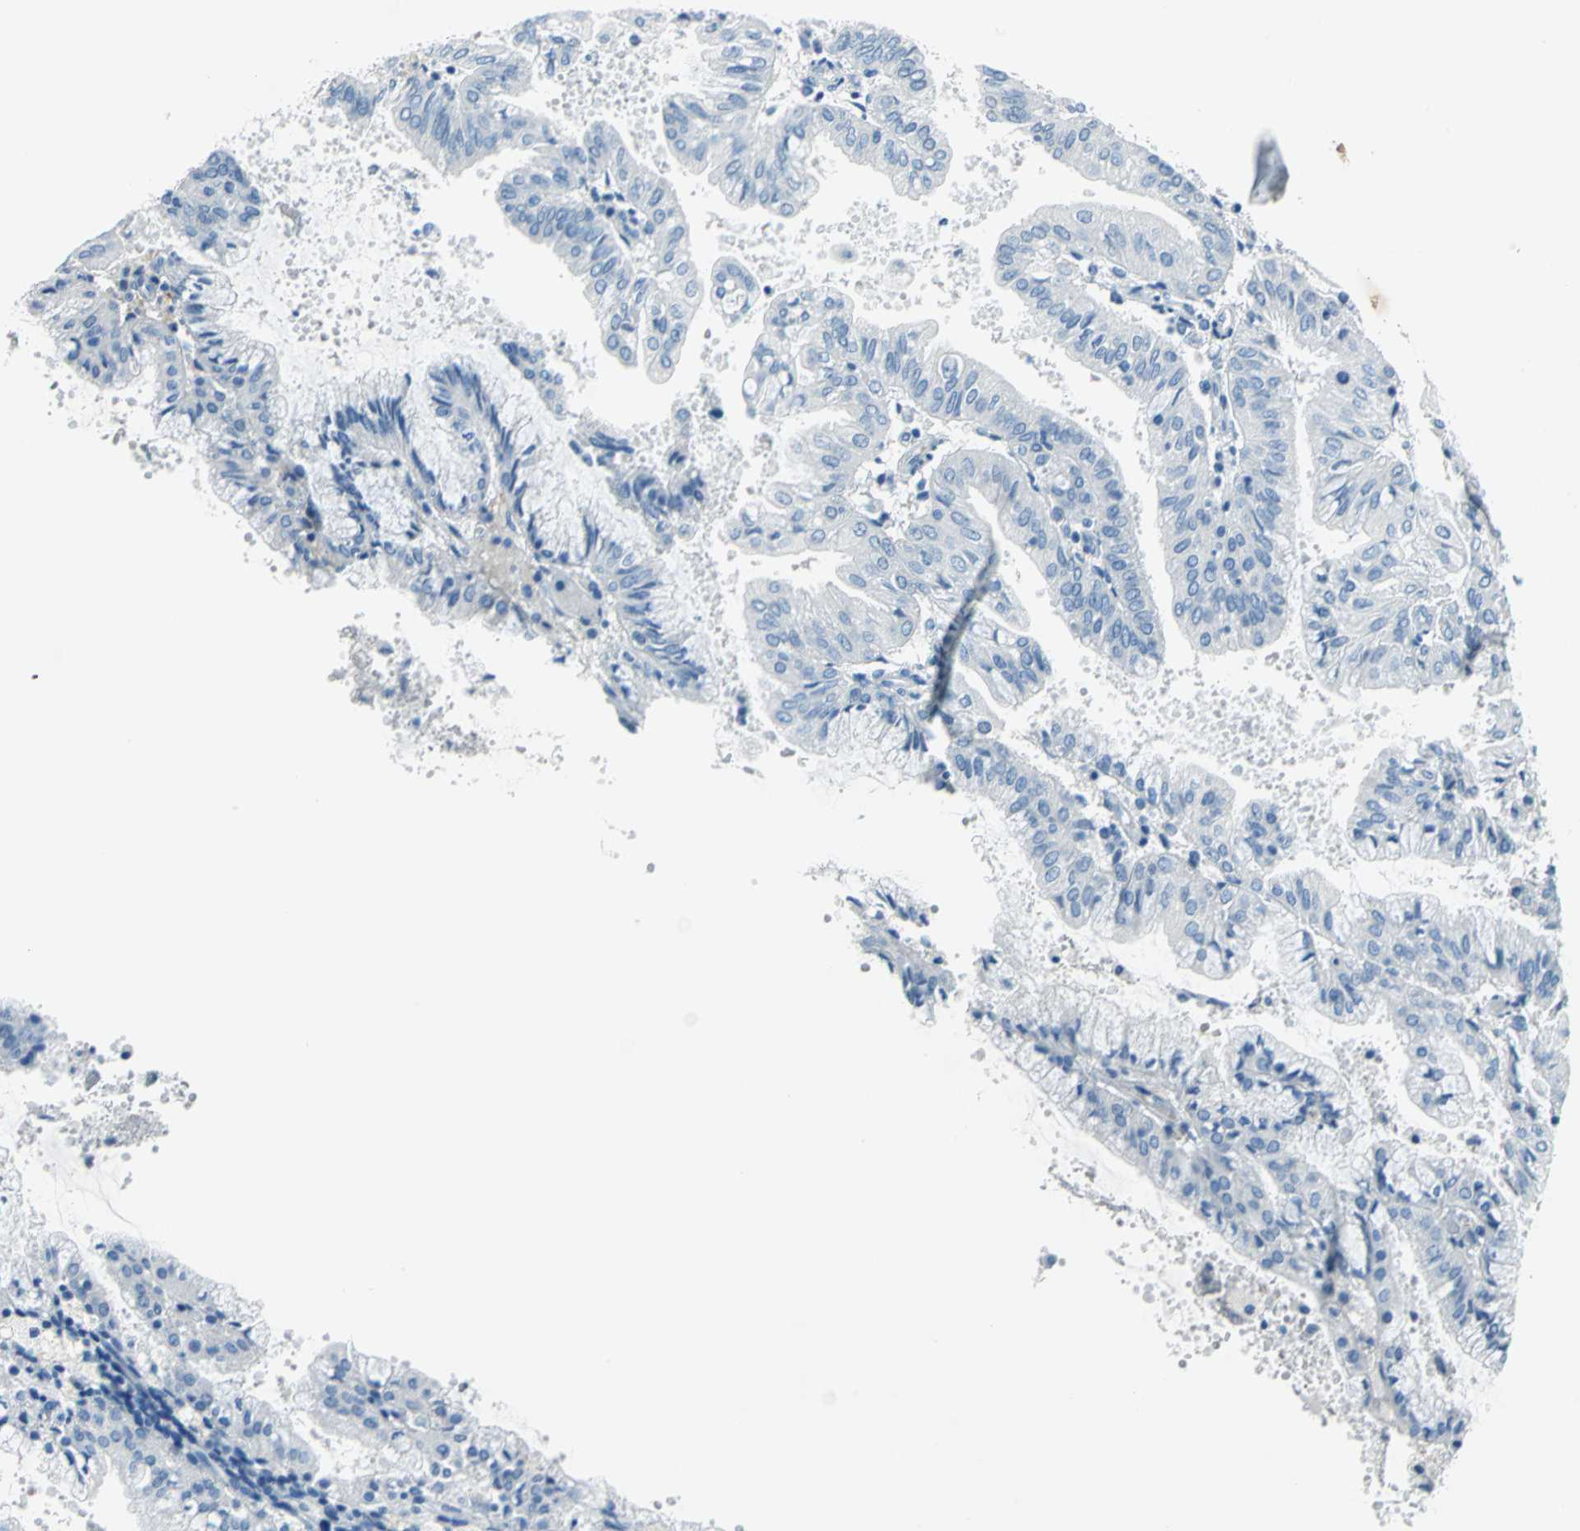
{"staining": {"intensity": "negative", "quantity": "none", "location": "none"}, "tissue": "endometrial cancer", "cell_type": "Tumor cells", "image_type": "cancer", "snomed": [{"axis": "morphology", "description": "Adenocarcinoma, NOS"}, {"axis": "topography", "description": "Endometrium"}], "caption": "High magnification brightfield microscopy of endometrial cancer stained with DAB (brown) and counterstained with hematoxylin (blue): tumor cells show no significant staining.", "gene": "PKLR", "patient": {"sex": "female", "age": 63}}